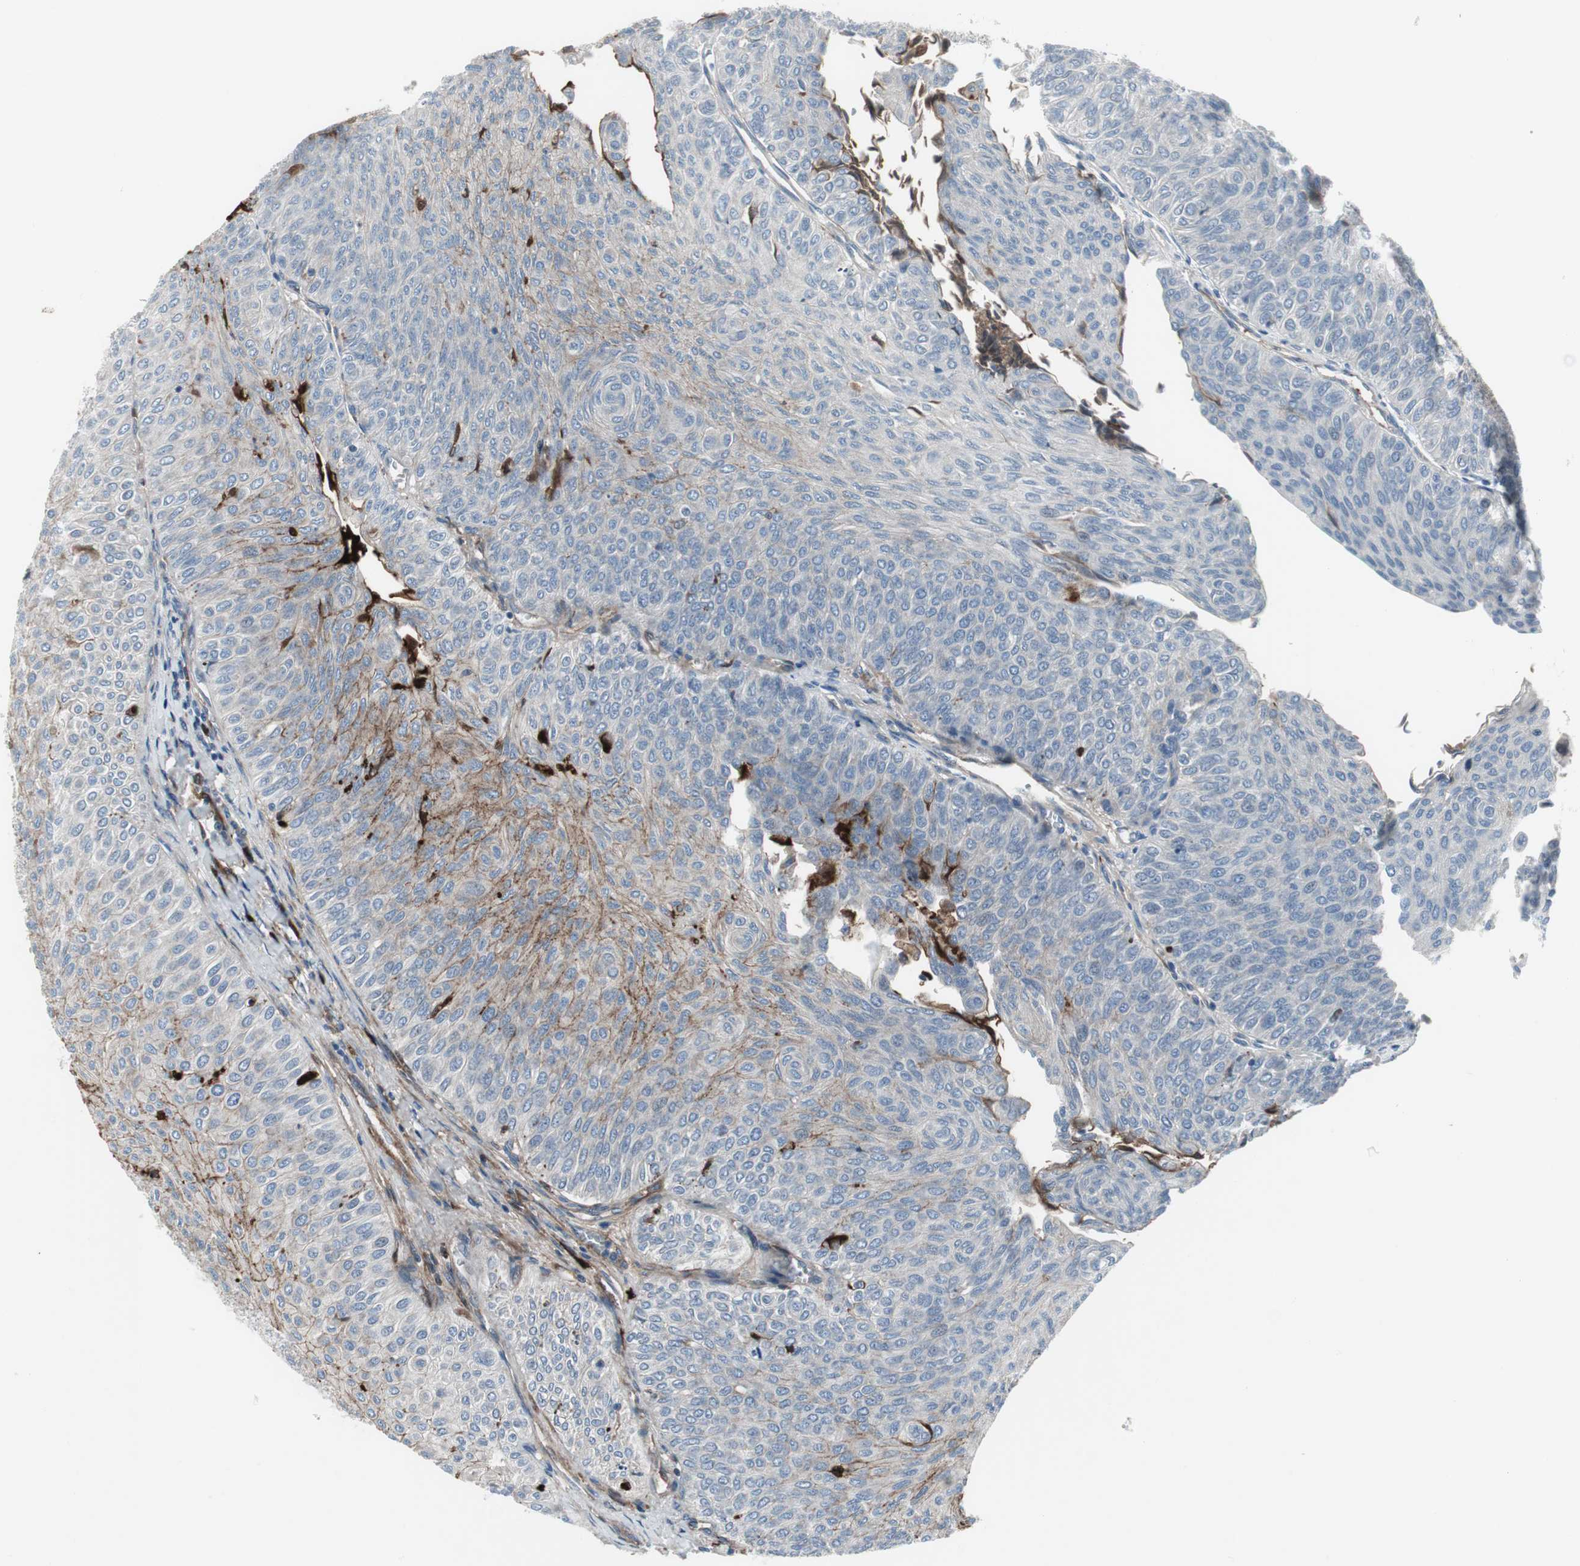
{"staining": {"intensity": "weak", "quantity": "<25%", "location": "cytoplasmic/membranous"}, "tissue": "urothelial cancer", "cell_type": "Tumor cells", "image_type": "cancer", "snomed": [{"axis": "morphology", "description": "Urothelial carcinoma, Low grade"}, {"axis": "topography", "description": "Urinary bladder"}], "caption": "Immunohistochemical staining of human low-grade urothelial carcinoma reveals no significant positivity in tumor cells.", "gene": "PIGR", "patient": {"sex": "male", "age": 78}}